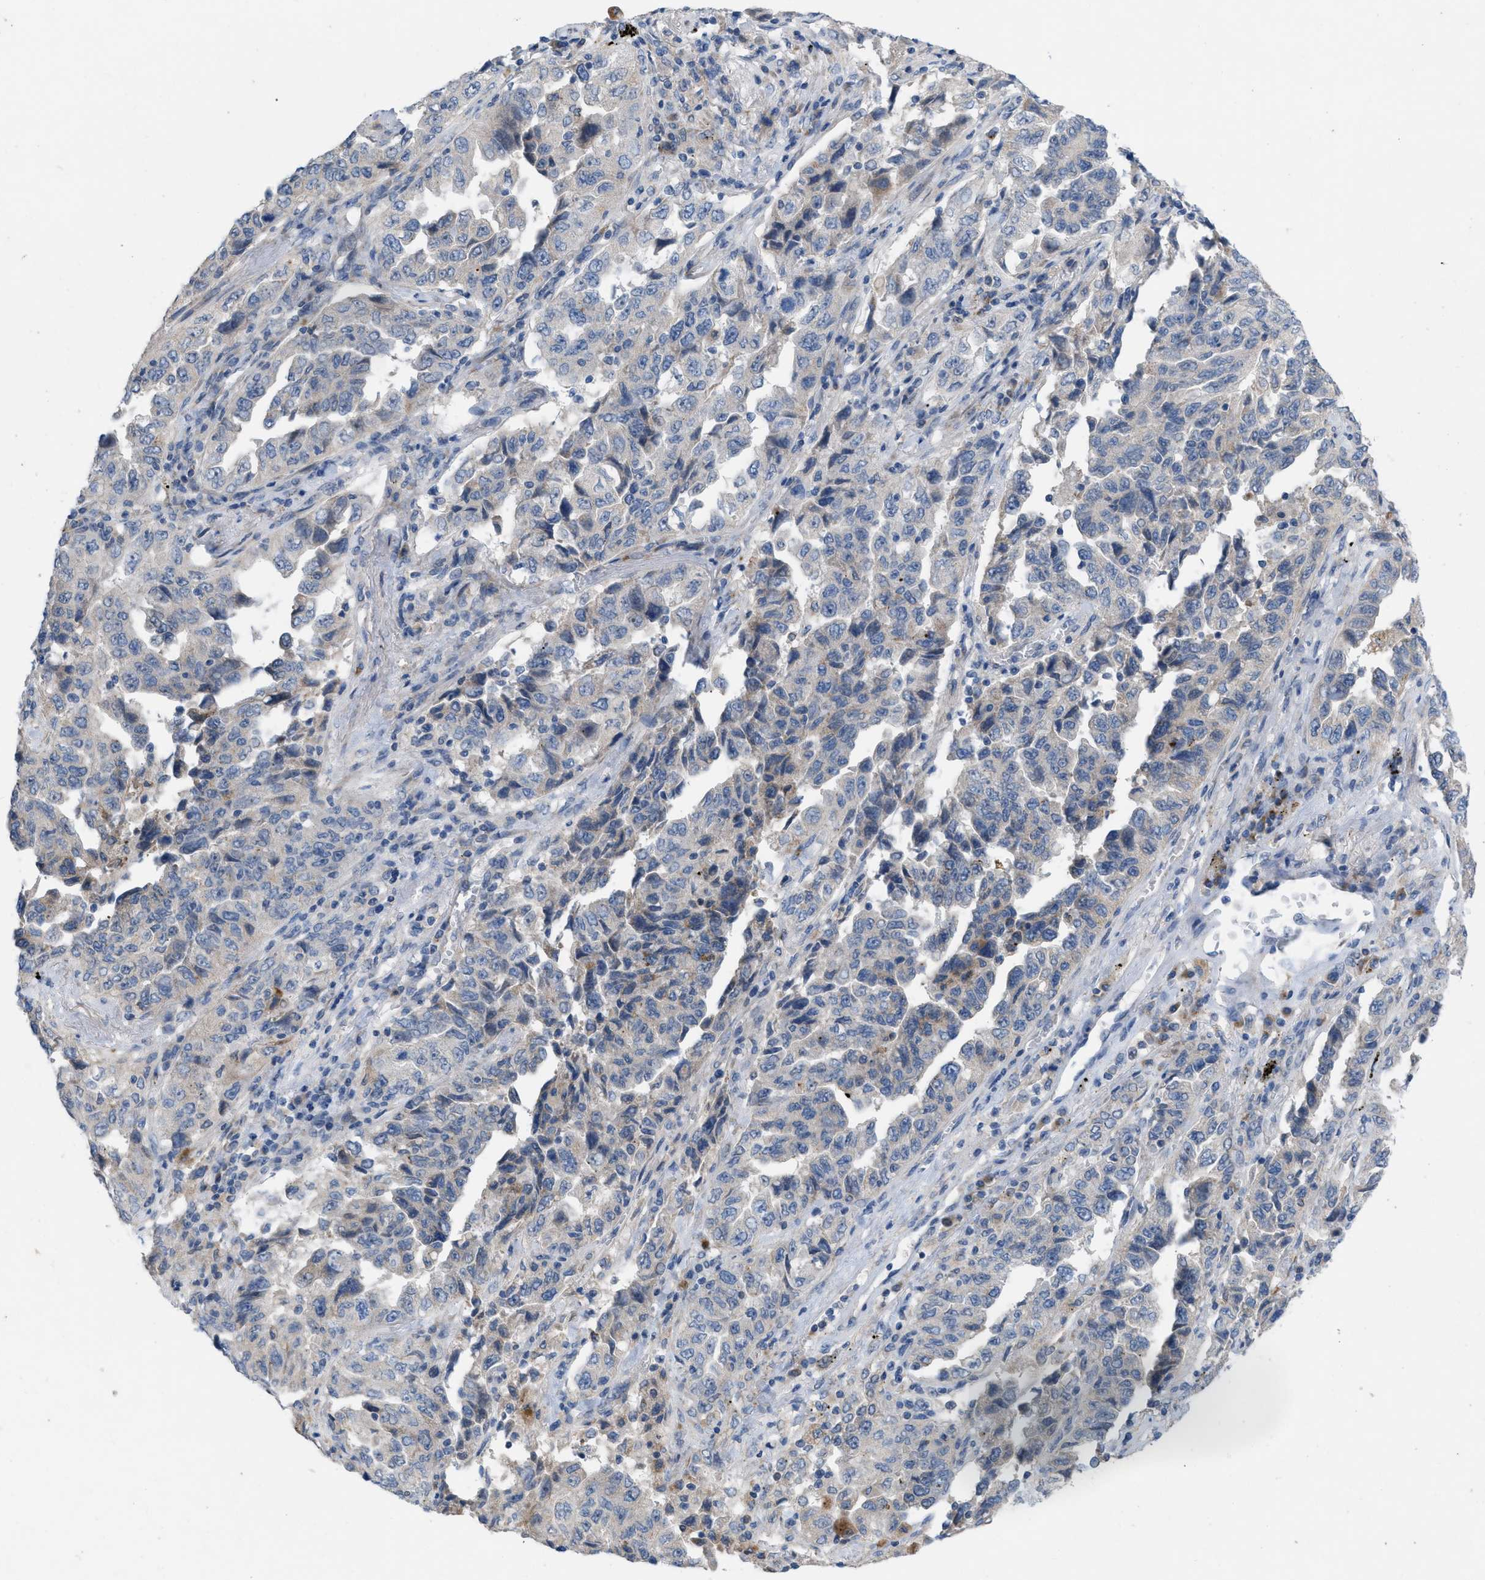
{"staining": {"intensity": "negative", "quantity": "none", "location": "none"}, "tissue": "lung cancer", "cell_type": "Tumor cells", "image_type": "cancer", "snomed": [{"axis": "morphology", "description": "Adenocarcinoma, NOS"}, {"axis": "topography", "description": "Lung"}], "caption": "High power microscopy photomicrograph of an immunohistochemistry (IHC) micrograph of lung cancer (adenocarcinoma), revealing no significant positivity in tumor cells. The staining is performed using DAB brown chromogen with nuclei counter-stained in using hematoxylin.", "gene": "PLPPR5", "patient": {"sex": "female", "age": 51}}